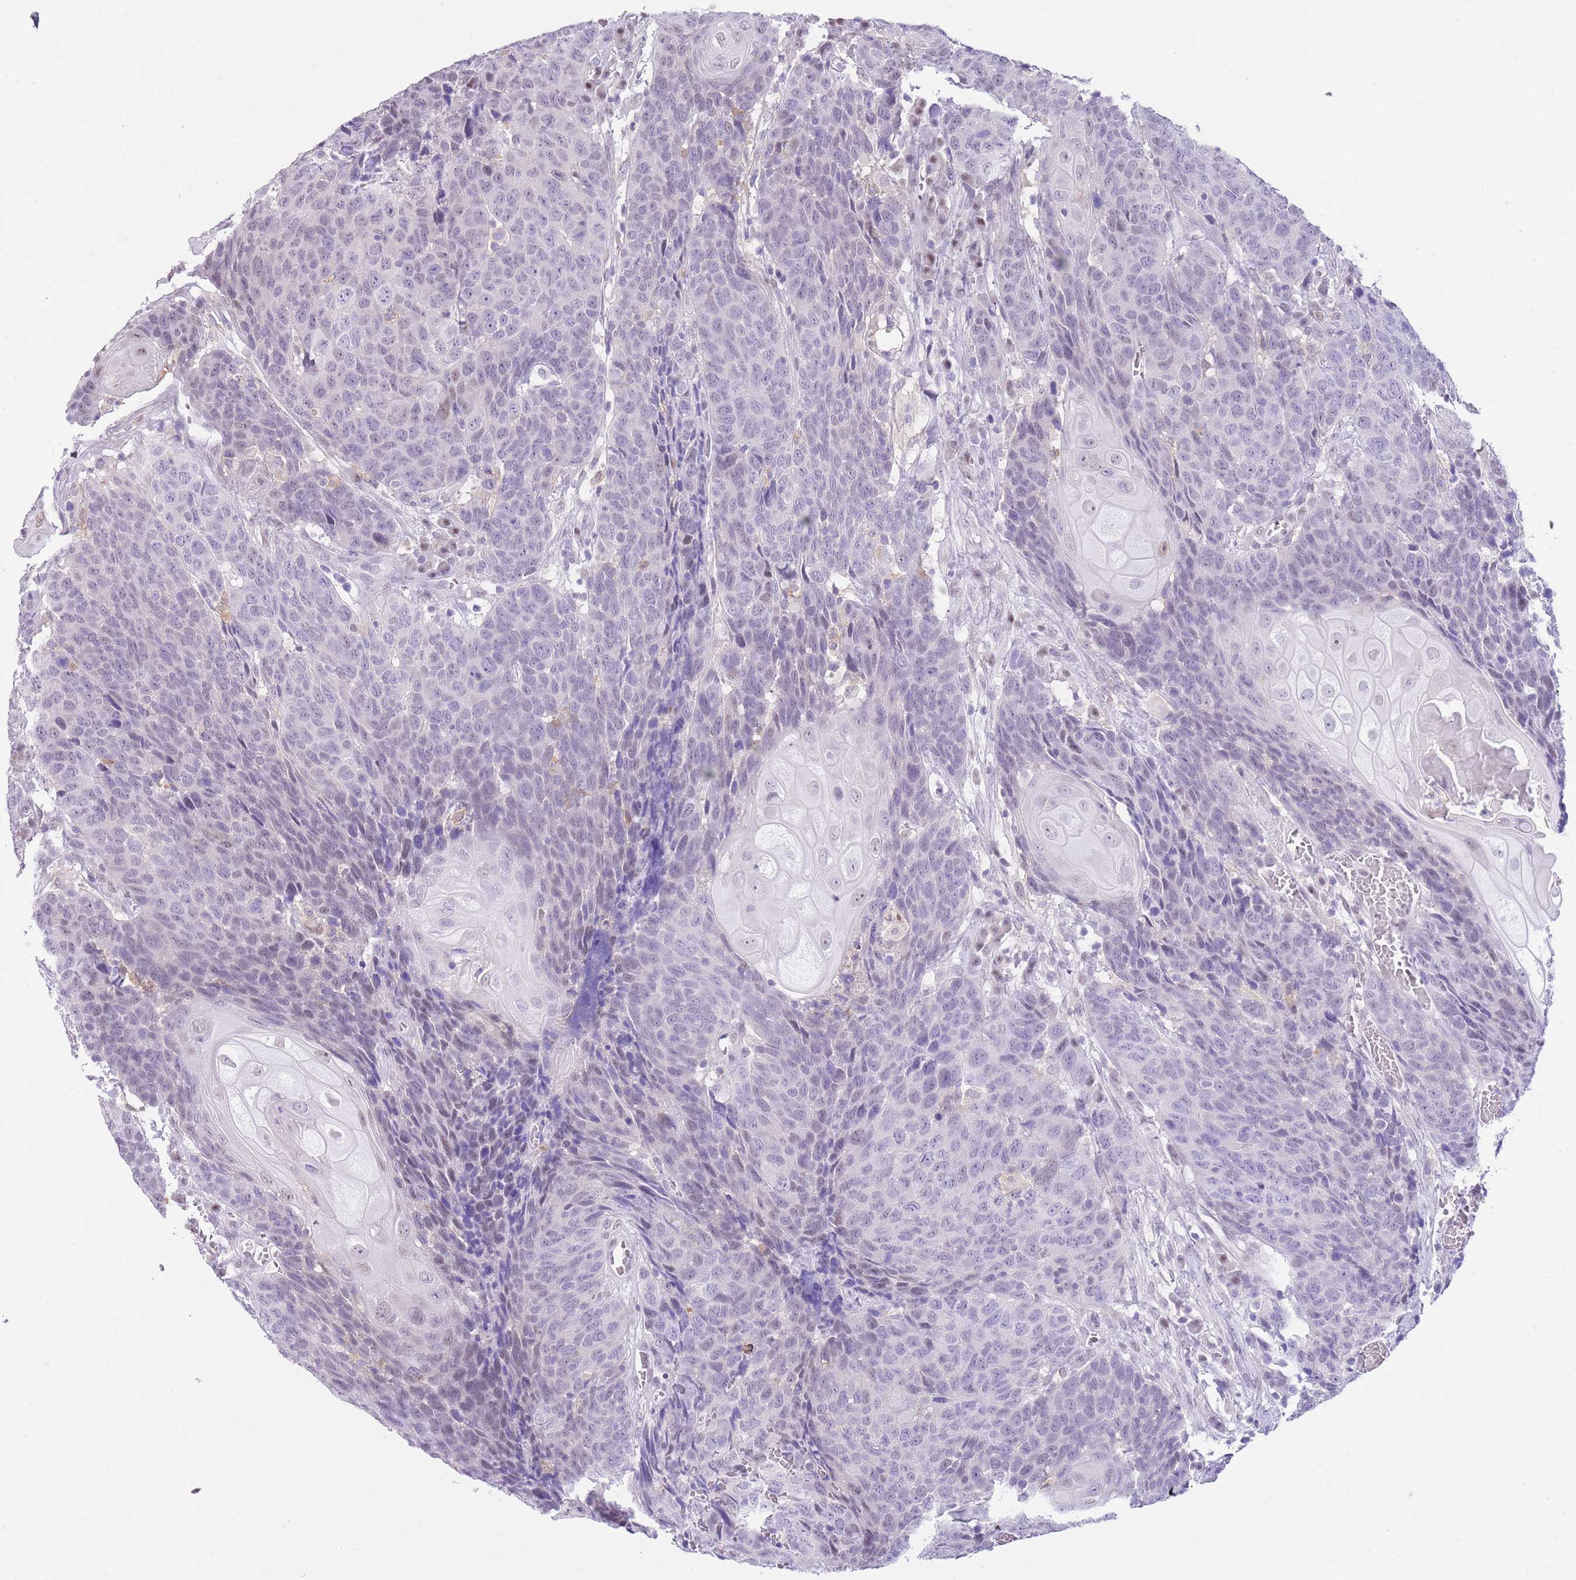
{"staining": {"intensity": "negative", "quantity": "none", "location": "none"}, "tissue": "head and neck cancer", "cell_type": "Tumor cells", "image_type": "cancer", "snomed": [{"axis": "morphology", "description": "Squamous cell carcinoma, NOS"}, {"axis": "topography", "description": "Head-Neck"}], "caption": "Immunohistochemistry (IHC) image of head and neck cancer stained for a protein (brown), which displays no positivity in tumor cells.", "gene": "PPP1R17", "patient": {"sex": "male", "age": 66}}